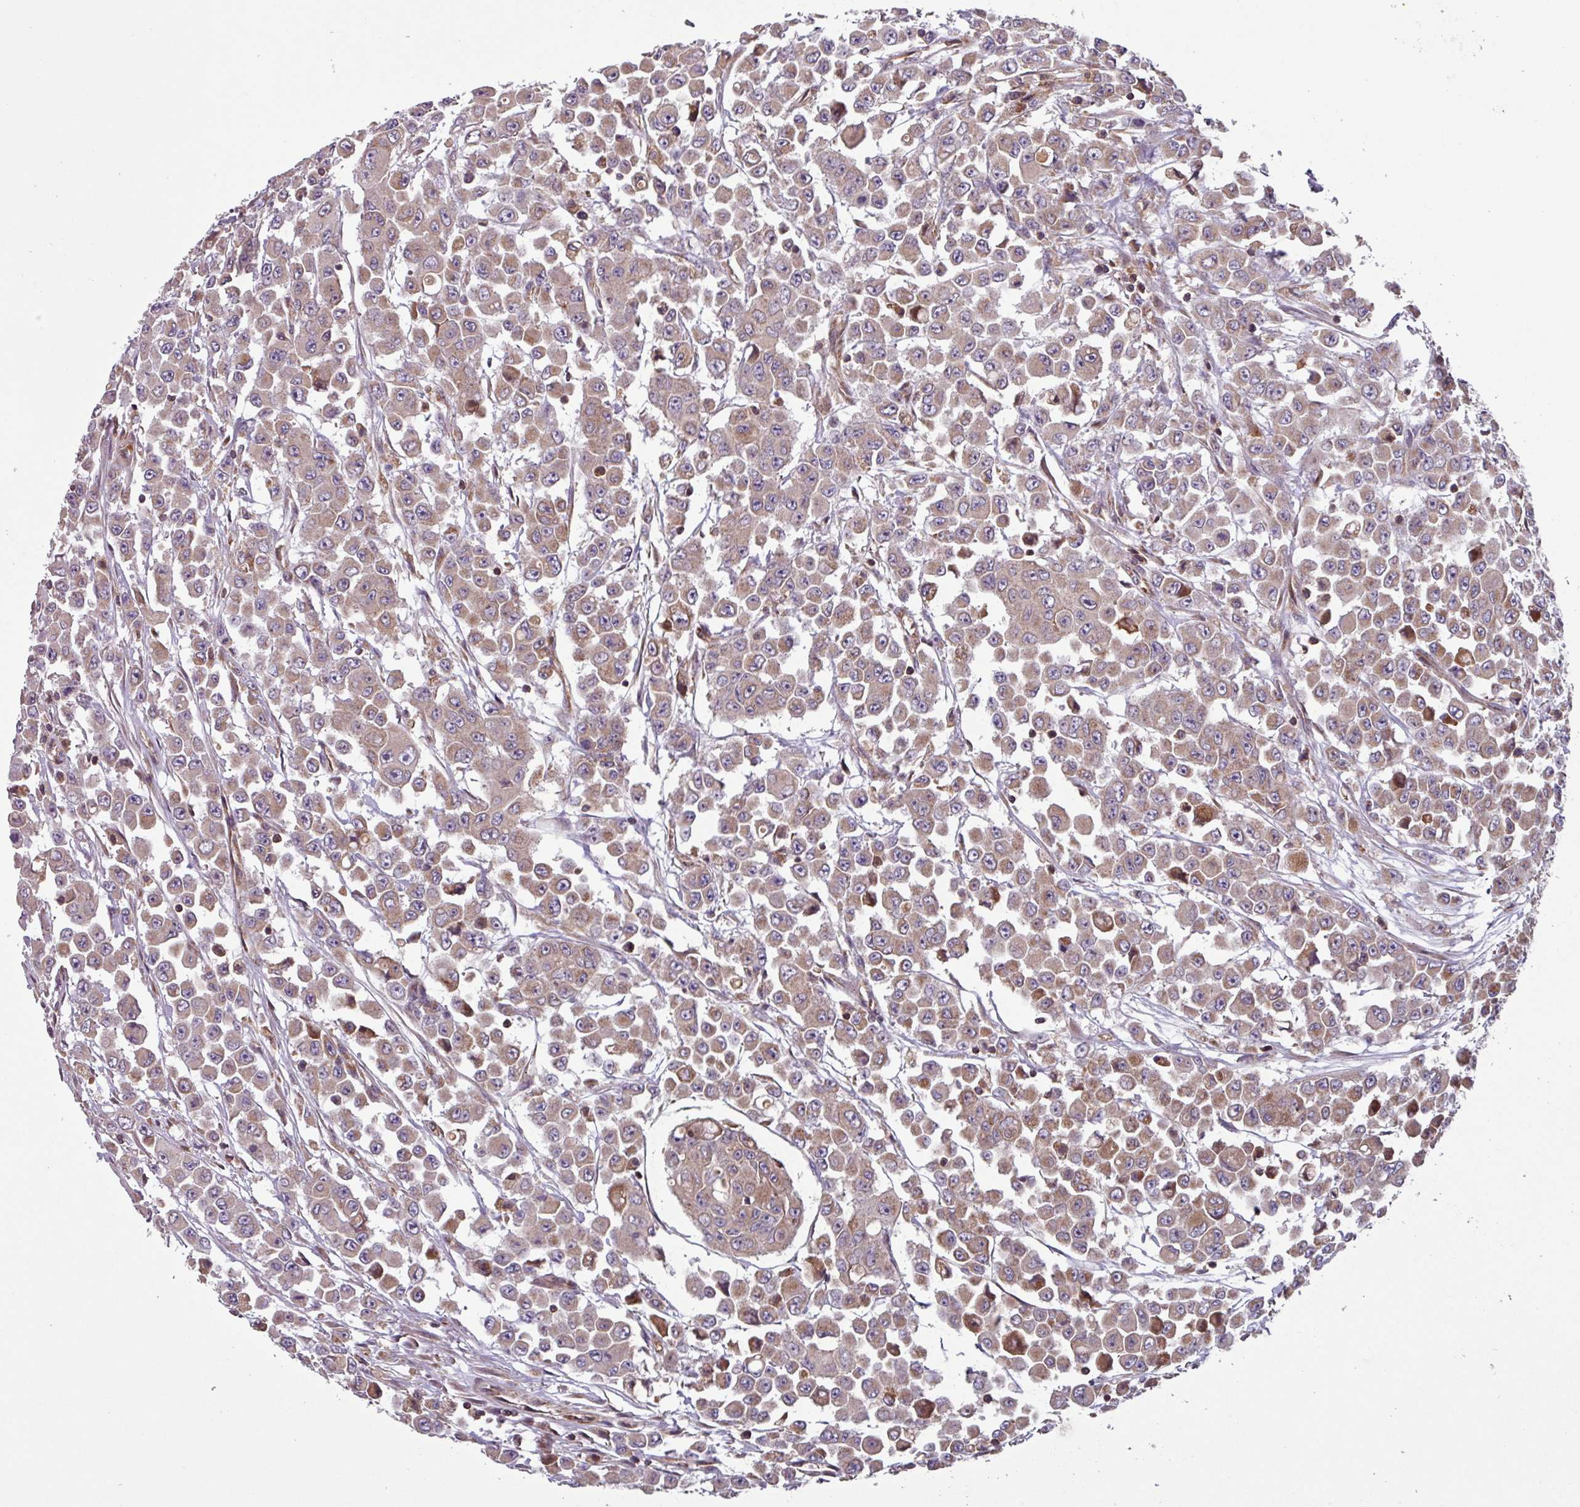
{"staining": {"intensity": "weak", "quantity": ">75%", "location": "cytoplasmic/membranous"}, "tissue": "colorectal cancer", "cell_type": "Tumor cells", "image_type": "cancer", "snomed": [{"axis": "morphology", "description": "Adenocarcinoma, NOS"}, {"axis": "topography", "description": "Colon"}], "caption": "Brown immunohistochemical staining in adenocarcinoma (colorectal) shows weak cytoplasmic/membranous staining in about >75% of tumor cells.", "gene": "PLEKHD1", "patient": {"sex": "male", "age": 51}}